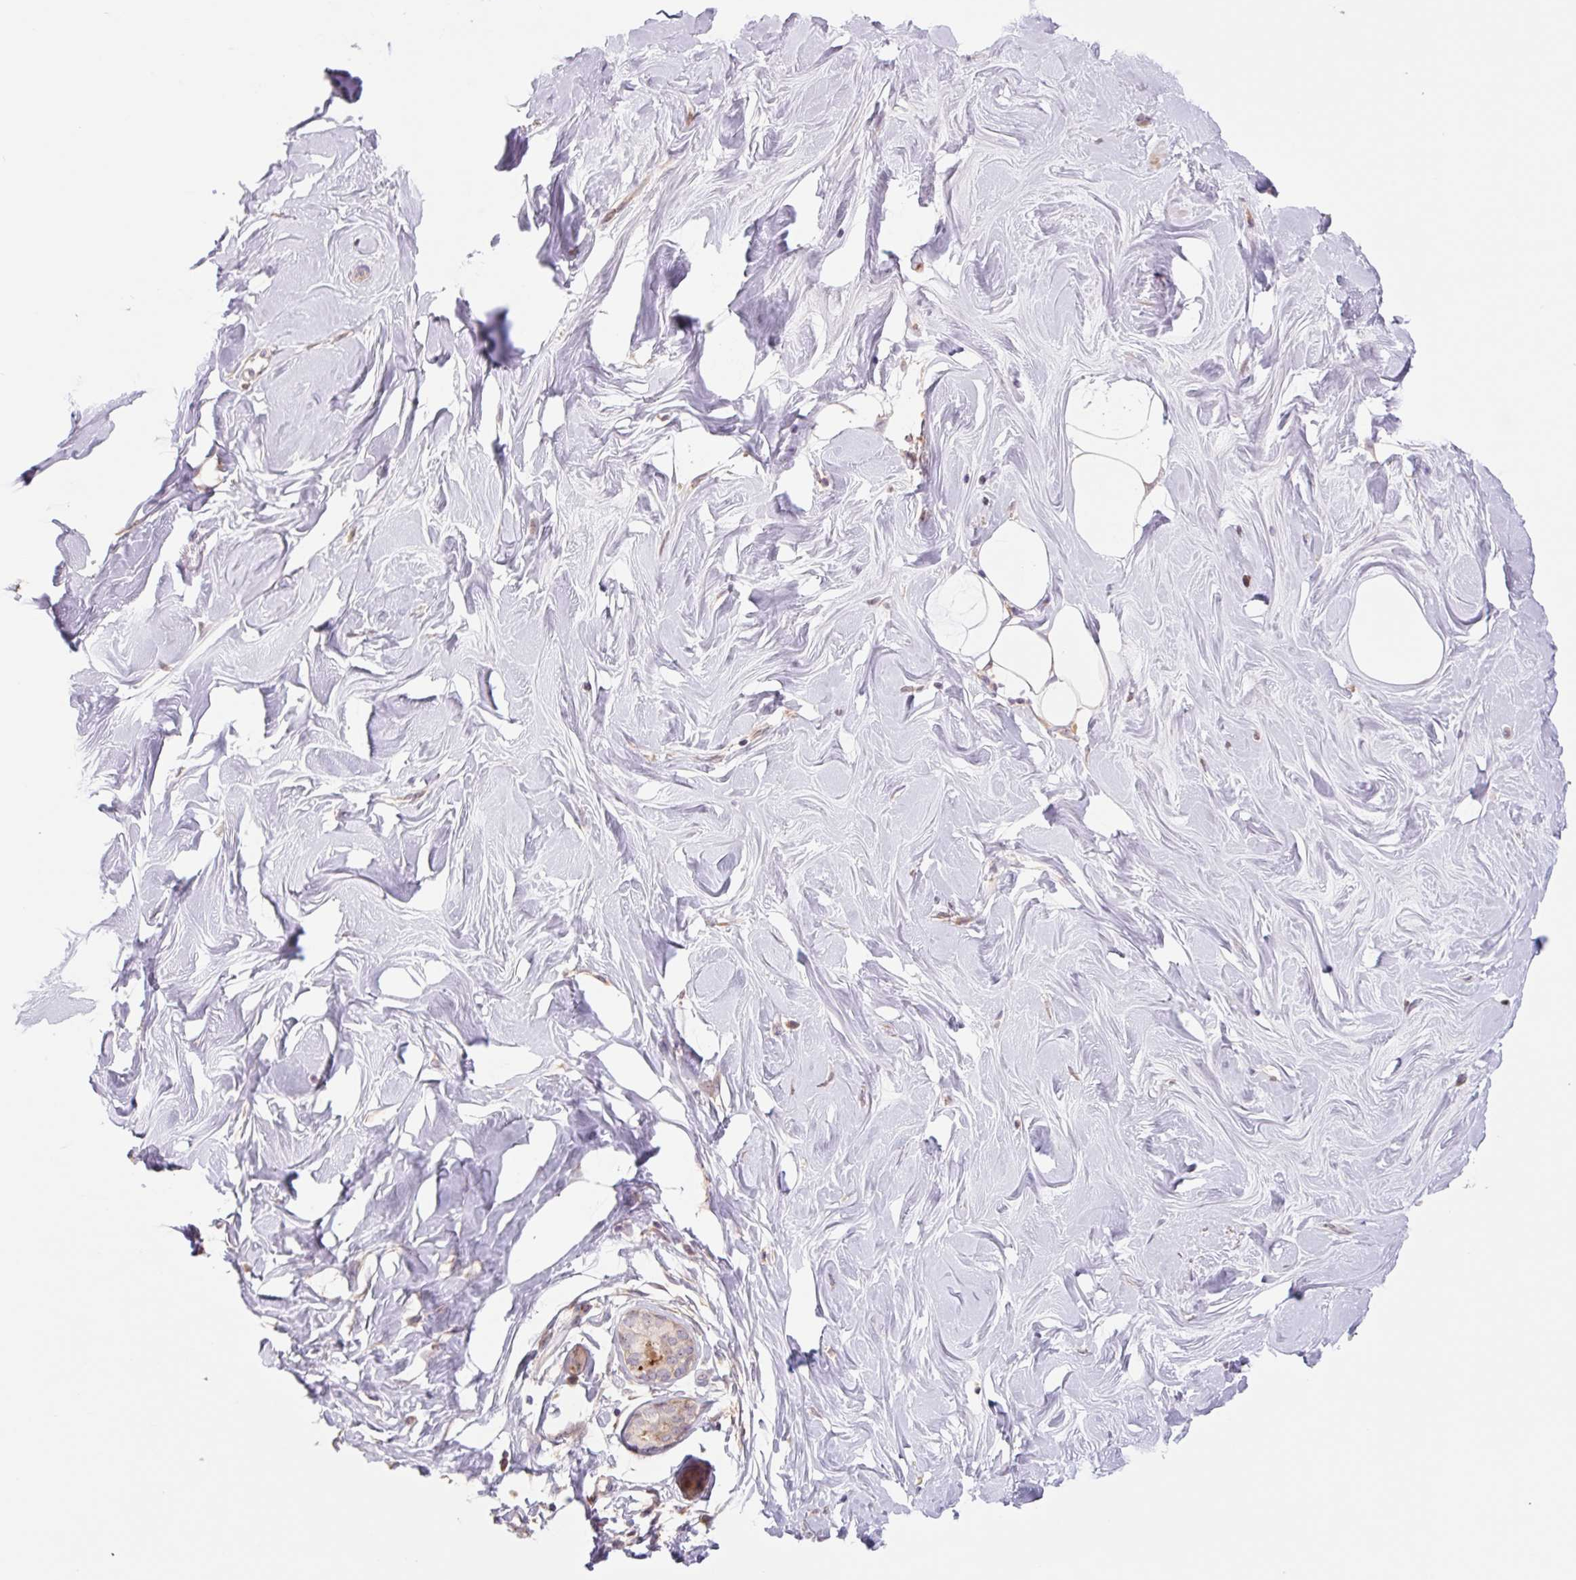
{"staining": {"intensity": "negative", "quantity": "none", "location": "none"}, "tissue": "breast", "cell_type": "Adipocytes", "image_type": "normal", "snomed": [{"axis": "morphology", "description": "Normal tissue, NOS"}, {"axis": "topography", "description": "Breast"}], "caption": "IHC histopathology image of benign breast stained for a protein (brown), which reveals no expression in adipocytes. (Brightfield microscopy of DAB IHC at high magnification).", "gene": "PLA2G4A", "patient": {"sex": "female", "age": 27}}